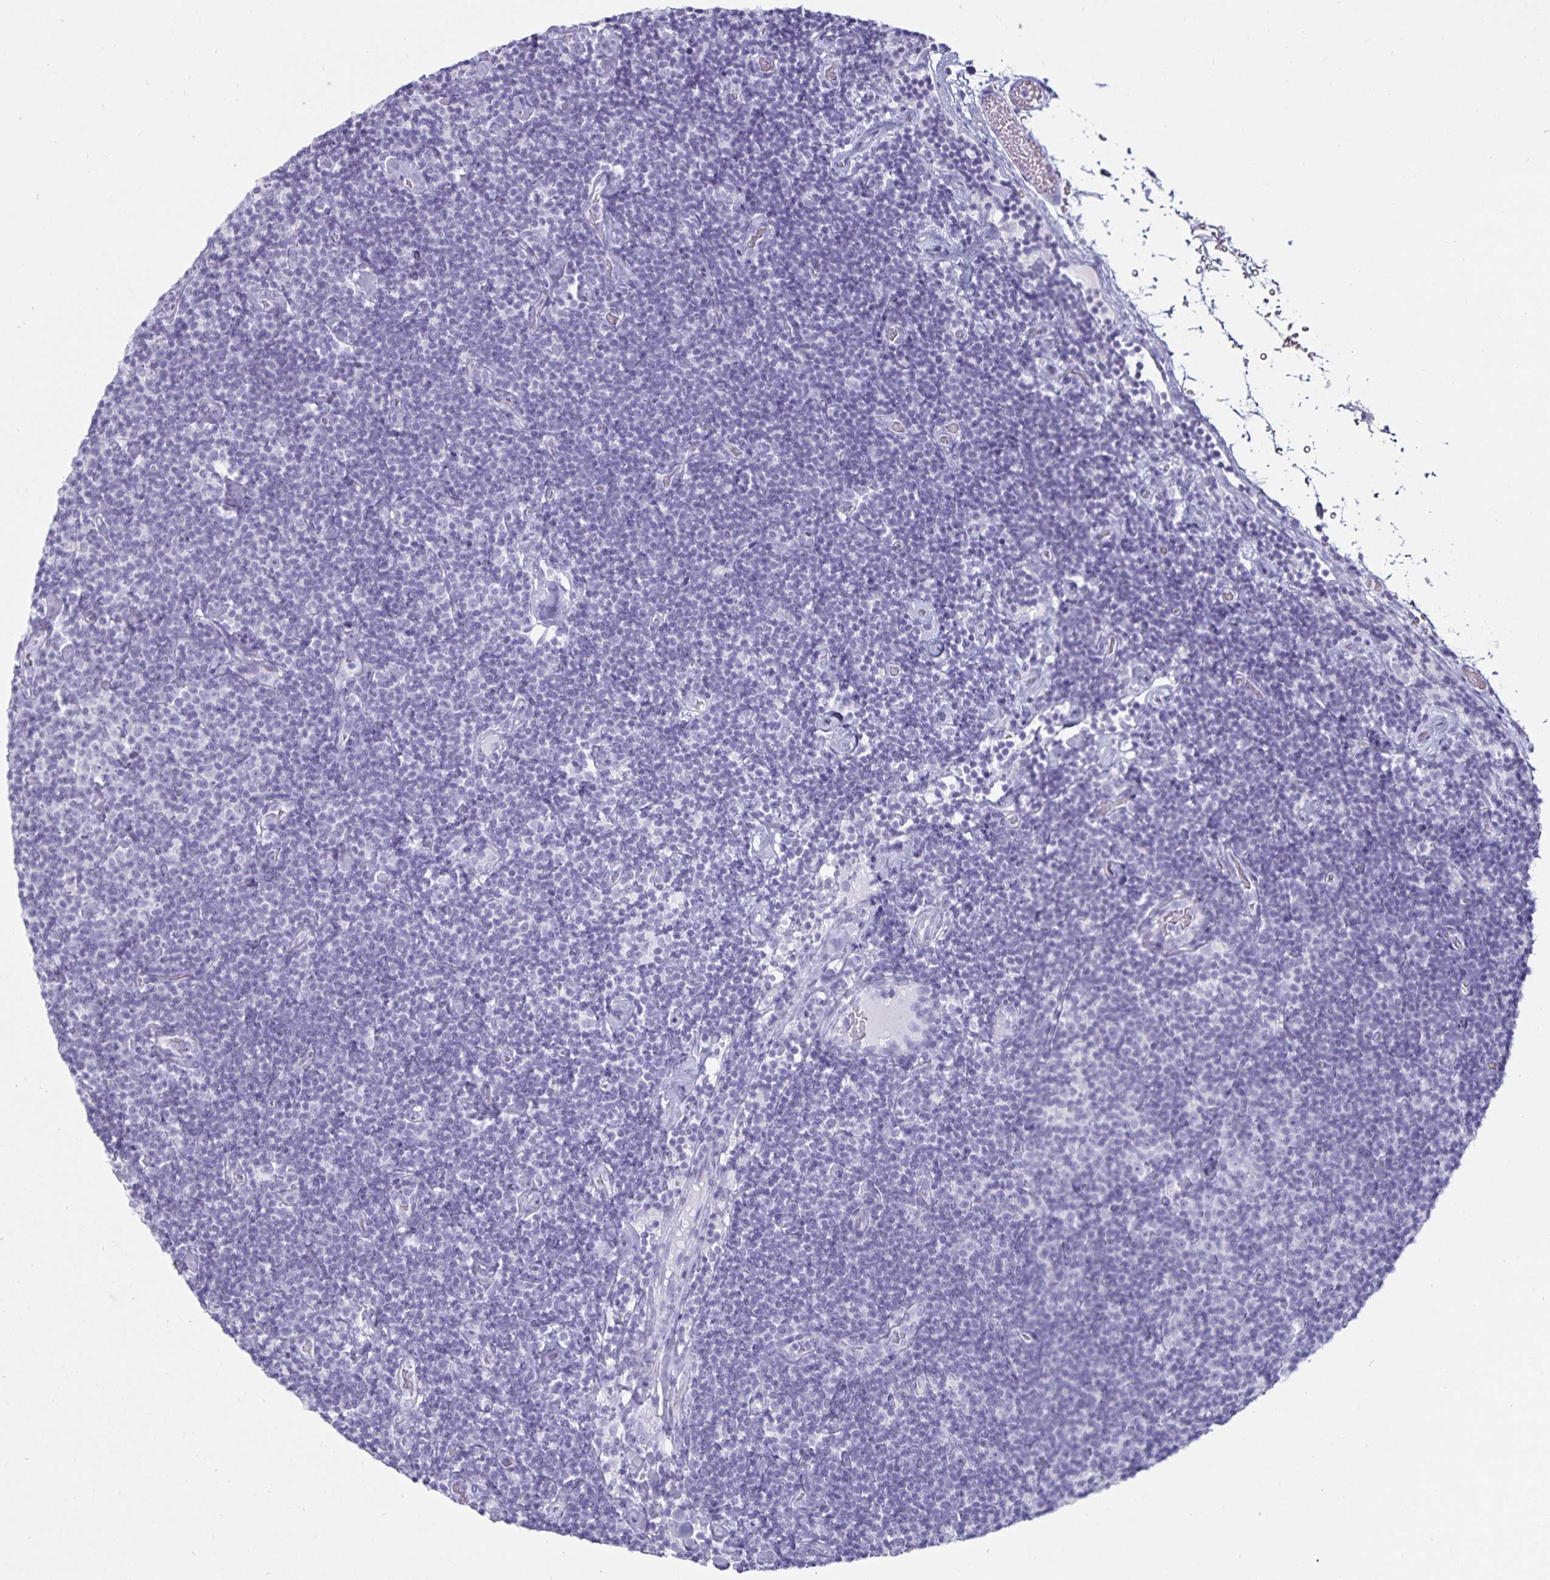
{"staining": {"intensity": "negative", "quantity": "none", "location": "none"}, "tissue": "lymphoma", "cell_type": "Tumor cells", "image_type": "cancer", "snomed": [{"axis": "morphology", "description": "Malignant lymphoma, non-Hodgkin's type, Low grade"}, {"axis": "topography", "description": "Lymph node"}], "caption": "This image is of low-grade malignant lymphoma, non-Hodgkin's type stained with immunohistochemistry to label a protein in brown with the nuclei are counter-stained blue. There is no staining in tumor cells.", "gene": "DEFA6", "patient": {"sex": "male", "age": 81}}